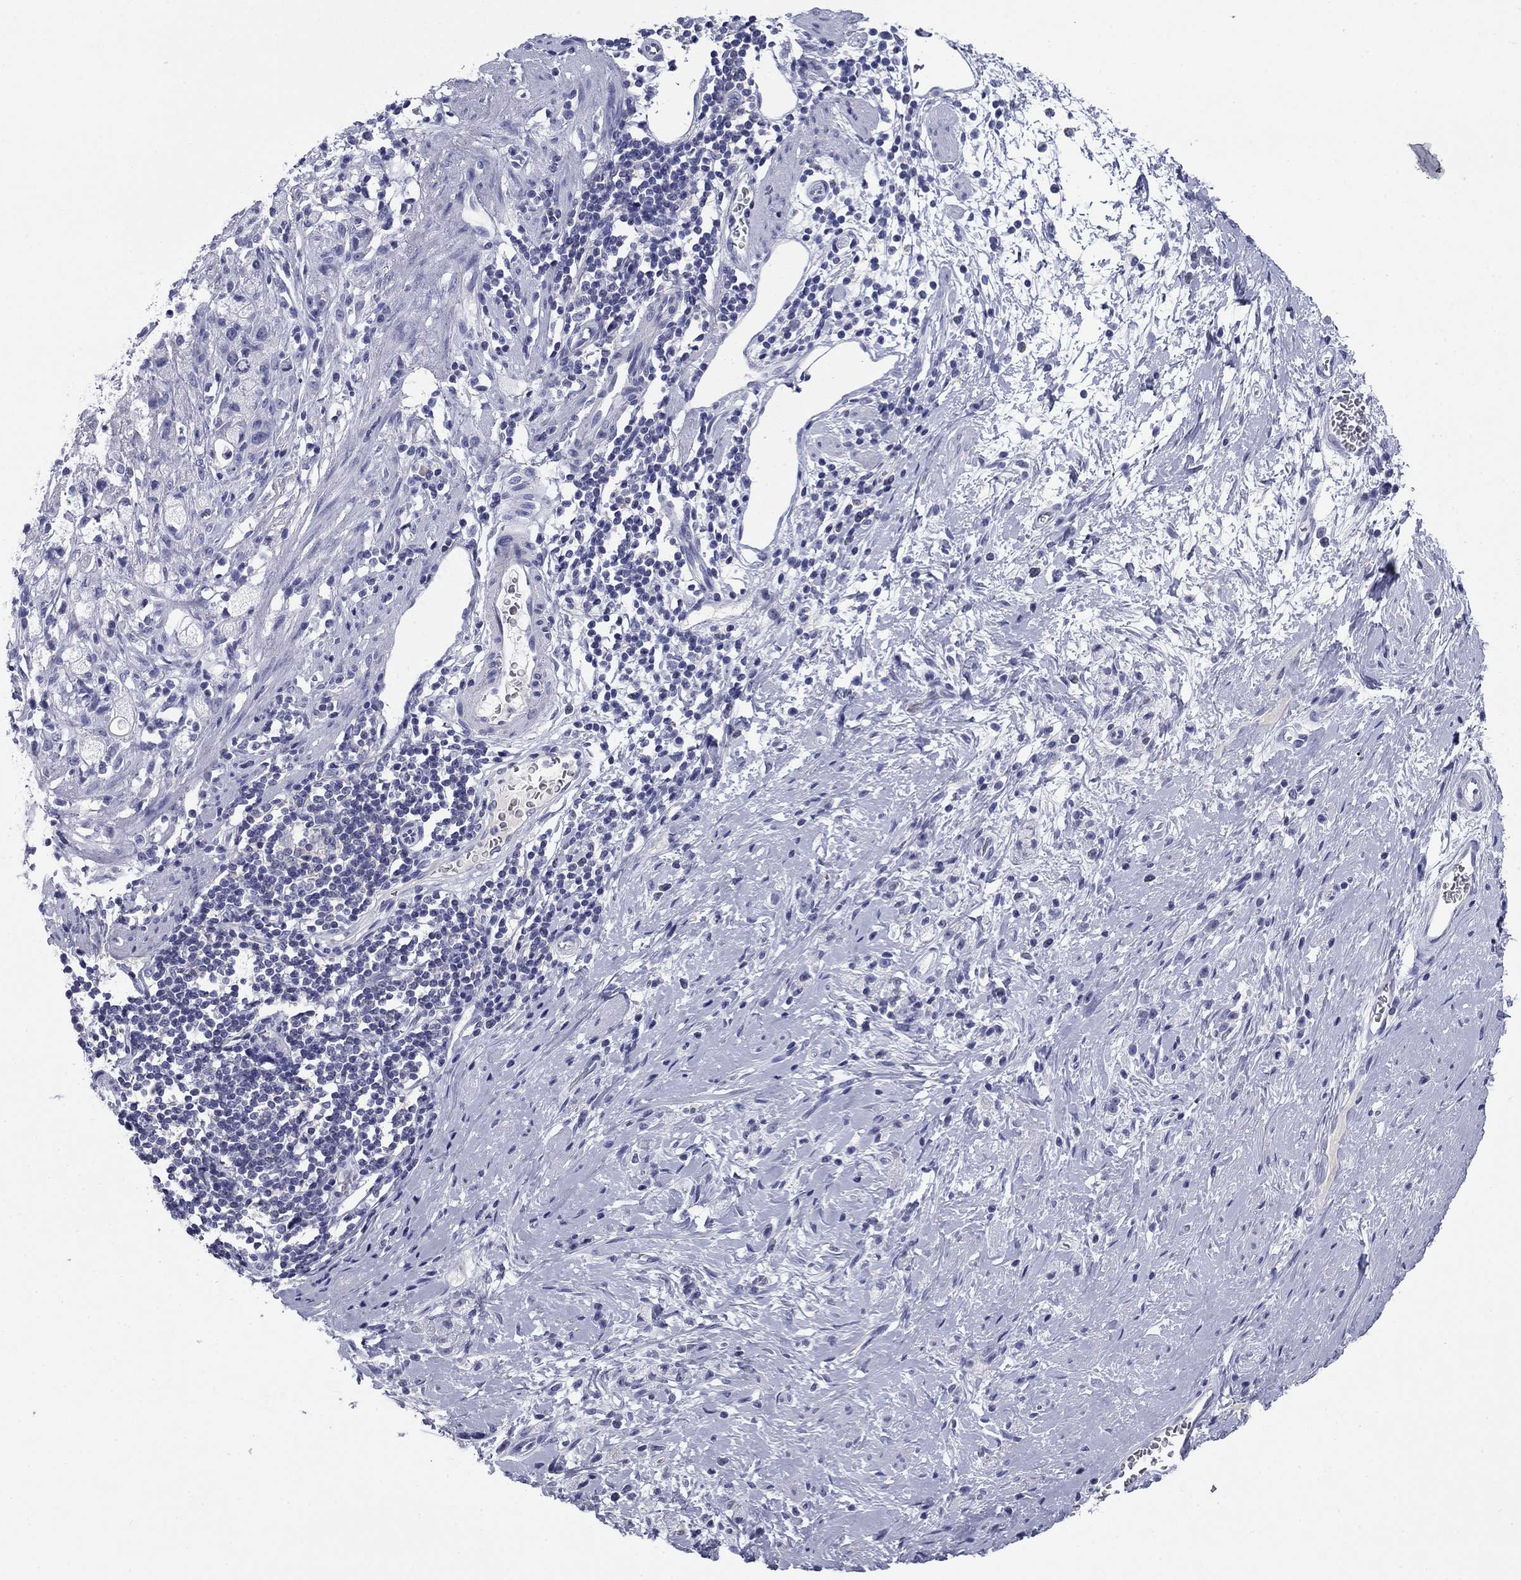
{"staining": {"intensity": "negative", "quantity": "none", "location": "none"}, "tissue": "stomach cancer", "cell_type": "Tumor cells", "image_type": "cancer", "snomed": [{"axis": "morphology", "description": "Adenocarcinoma, NOS"}, {"axis": "topography", "description": "Stomach"}], "caption": "Stomach cancer stained for a protein using immunohistochemistry (IHC) demonstrates no positivity tumor cells.", "gene": "ABCC2", "patient": {"sex": "male", "age": 58}}